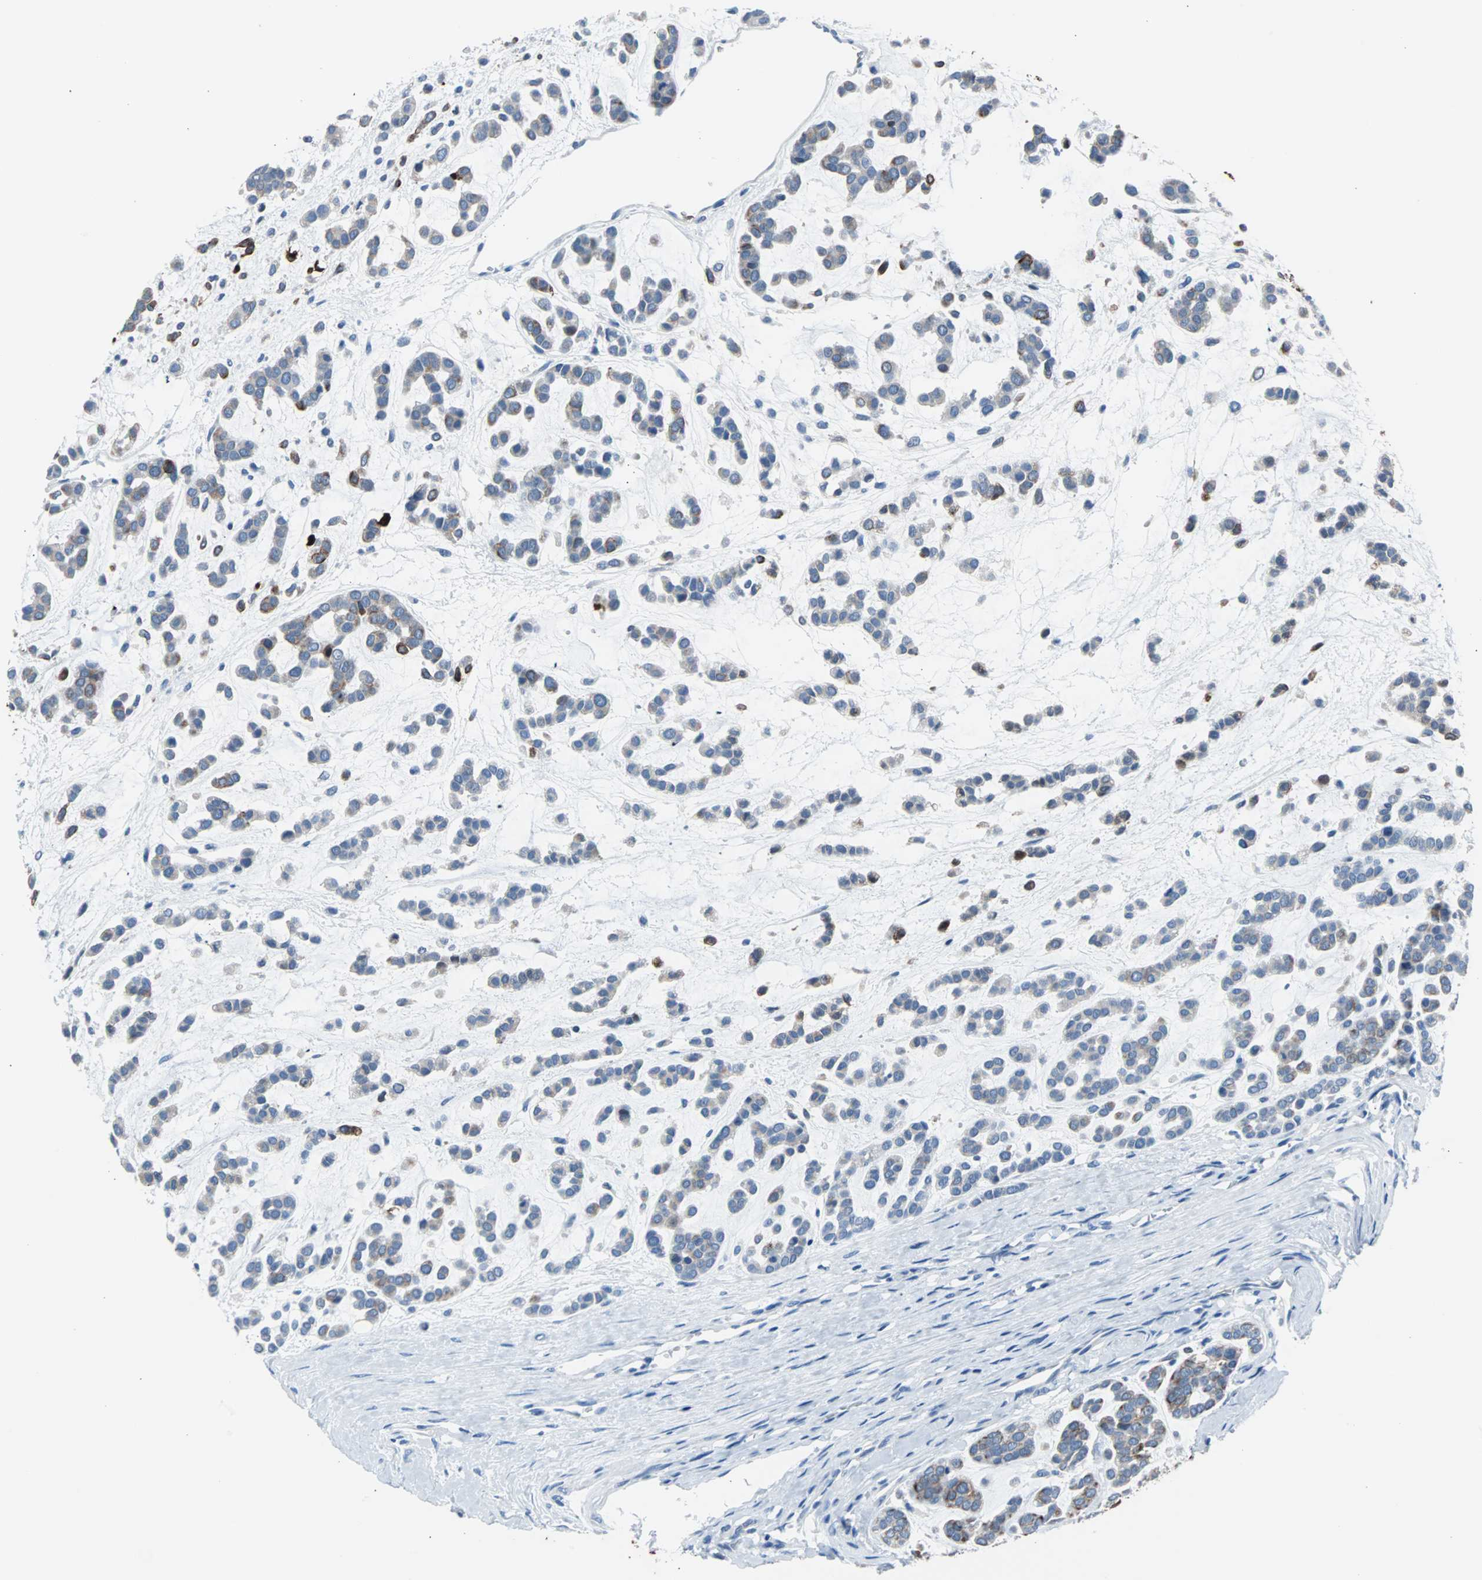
{"staining": {"intensity": "moderate", "quantity": ">75%", "location": "cytoplasmic/membranous"}, "tissue": "head and neck cancer", "cell_type": "Tumor cells", "image_type": "cancer", "snomed": [{"axis": "morphology", "description": "Adenocarcinoma, NOS"}, {"axis": "morphology", "description": "Adenoma, NOS"}, {"axis": "topography", "description": "Head-Neck"}], "caption": "A micrograph of human head and neck cancer (adenocarcinoma) stained for a protein demonstrates moderate cytoplasmic/membranous brown staining in tumor cells.", "gene": "KRT7", "patient": {"sex": "female", "age": 55}}